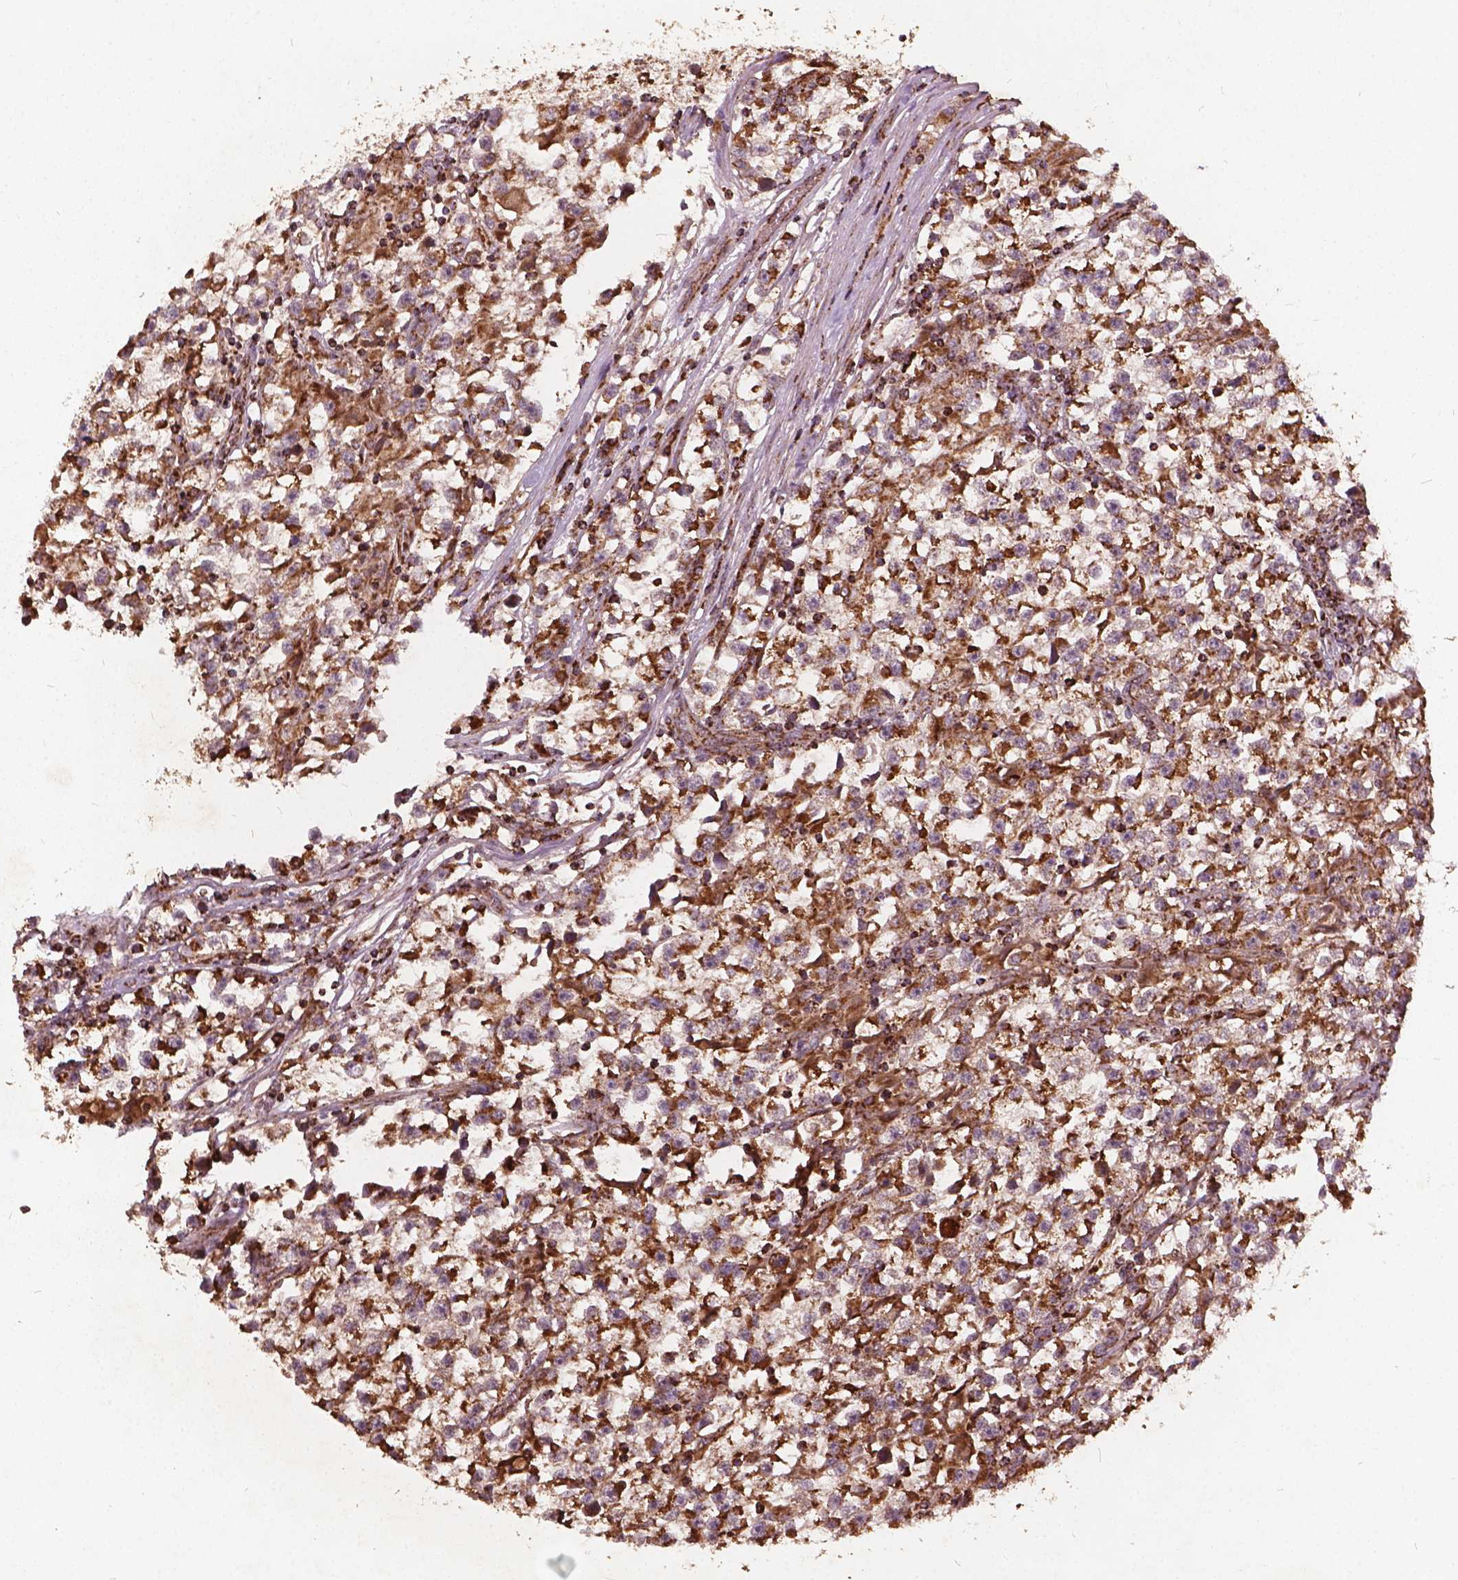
{"staining": {"intensity": "moderate", "quantity": "25%-75%", "location": "cytoplasmic/membranous"}, "tissue": "testis cancer", "cell_type": "Tumor cells", "image_type": "cancer", "snomed": [{"axis": "morphology", "description": "Seminoma, NOS"}, {"axis": "topography", "description": "Testis"}], "caption": "Testis seminoma tissue shows moderate cytoplasmic/membranous staining in approximately 25%-75% of tumor cells", "gene": "UBXN2A", "patient": {"sex": "male", "age": 31}}